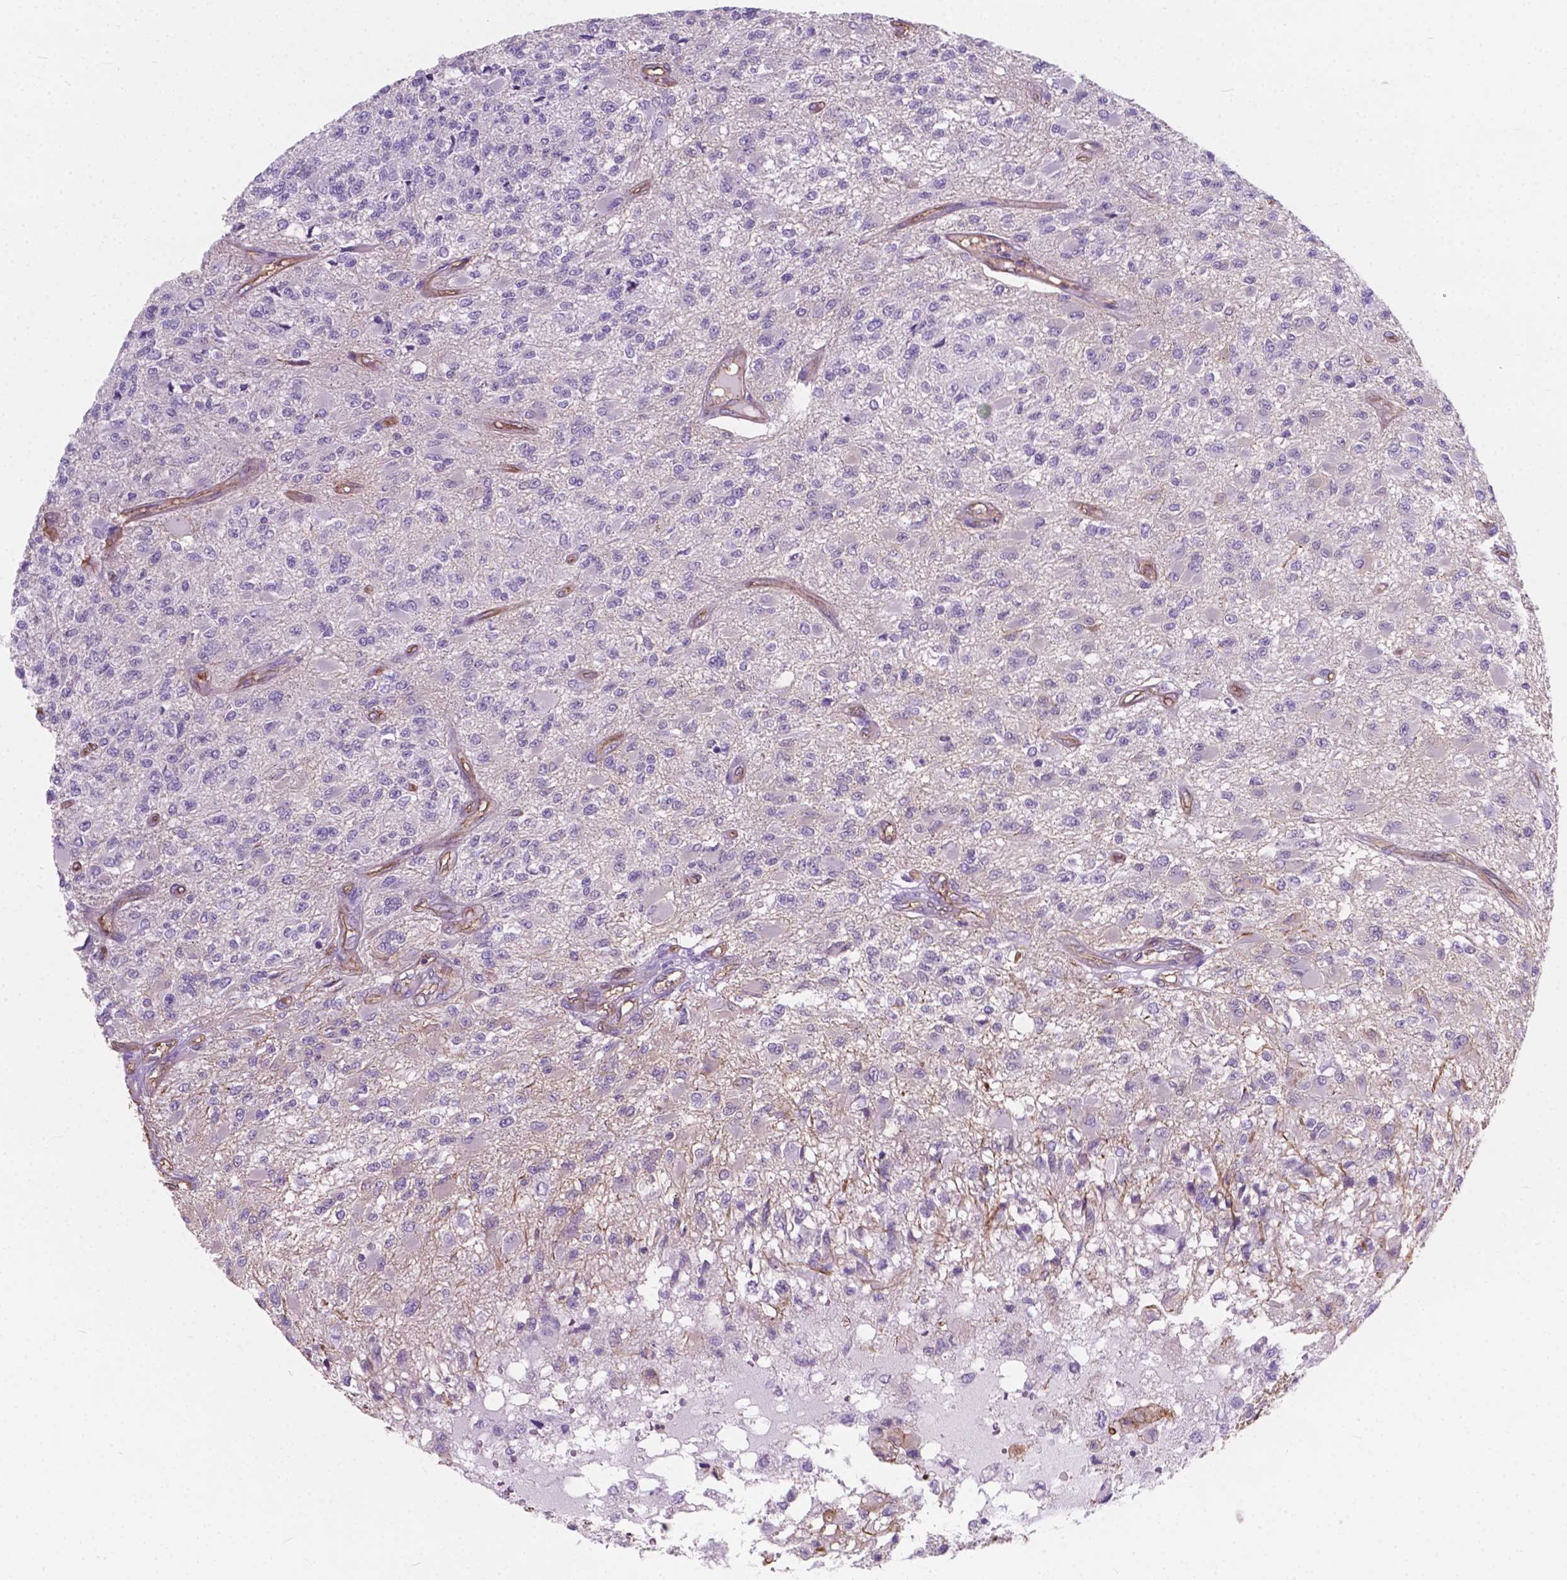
{"staining": {"intensity": "negative", "quantity": "none", "location": "none"}, "tissue": "glioma", "cell_type": "Tumor cells", "image_type": "cancer", "snomed": [{"axis": "morphology", "description": "Glioma, malignant, High grade"}, {"axis": "topography", "description": "Brain"}], "caption": "Tumor cells are negative for protein expression in human glioma.", "gene": "KIAA0040", "patient": {"sex": "female", "age": 63}}